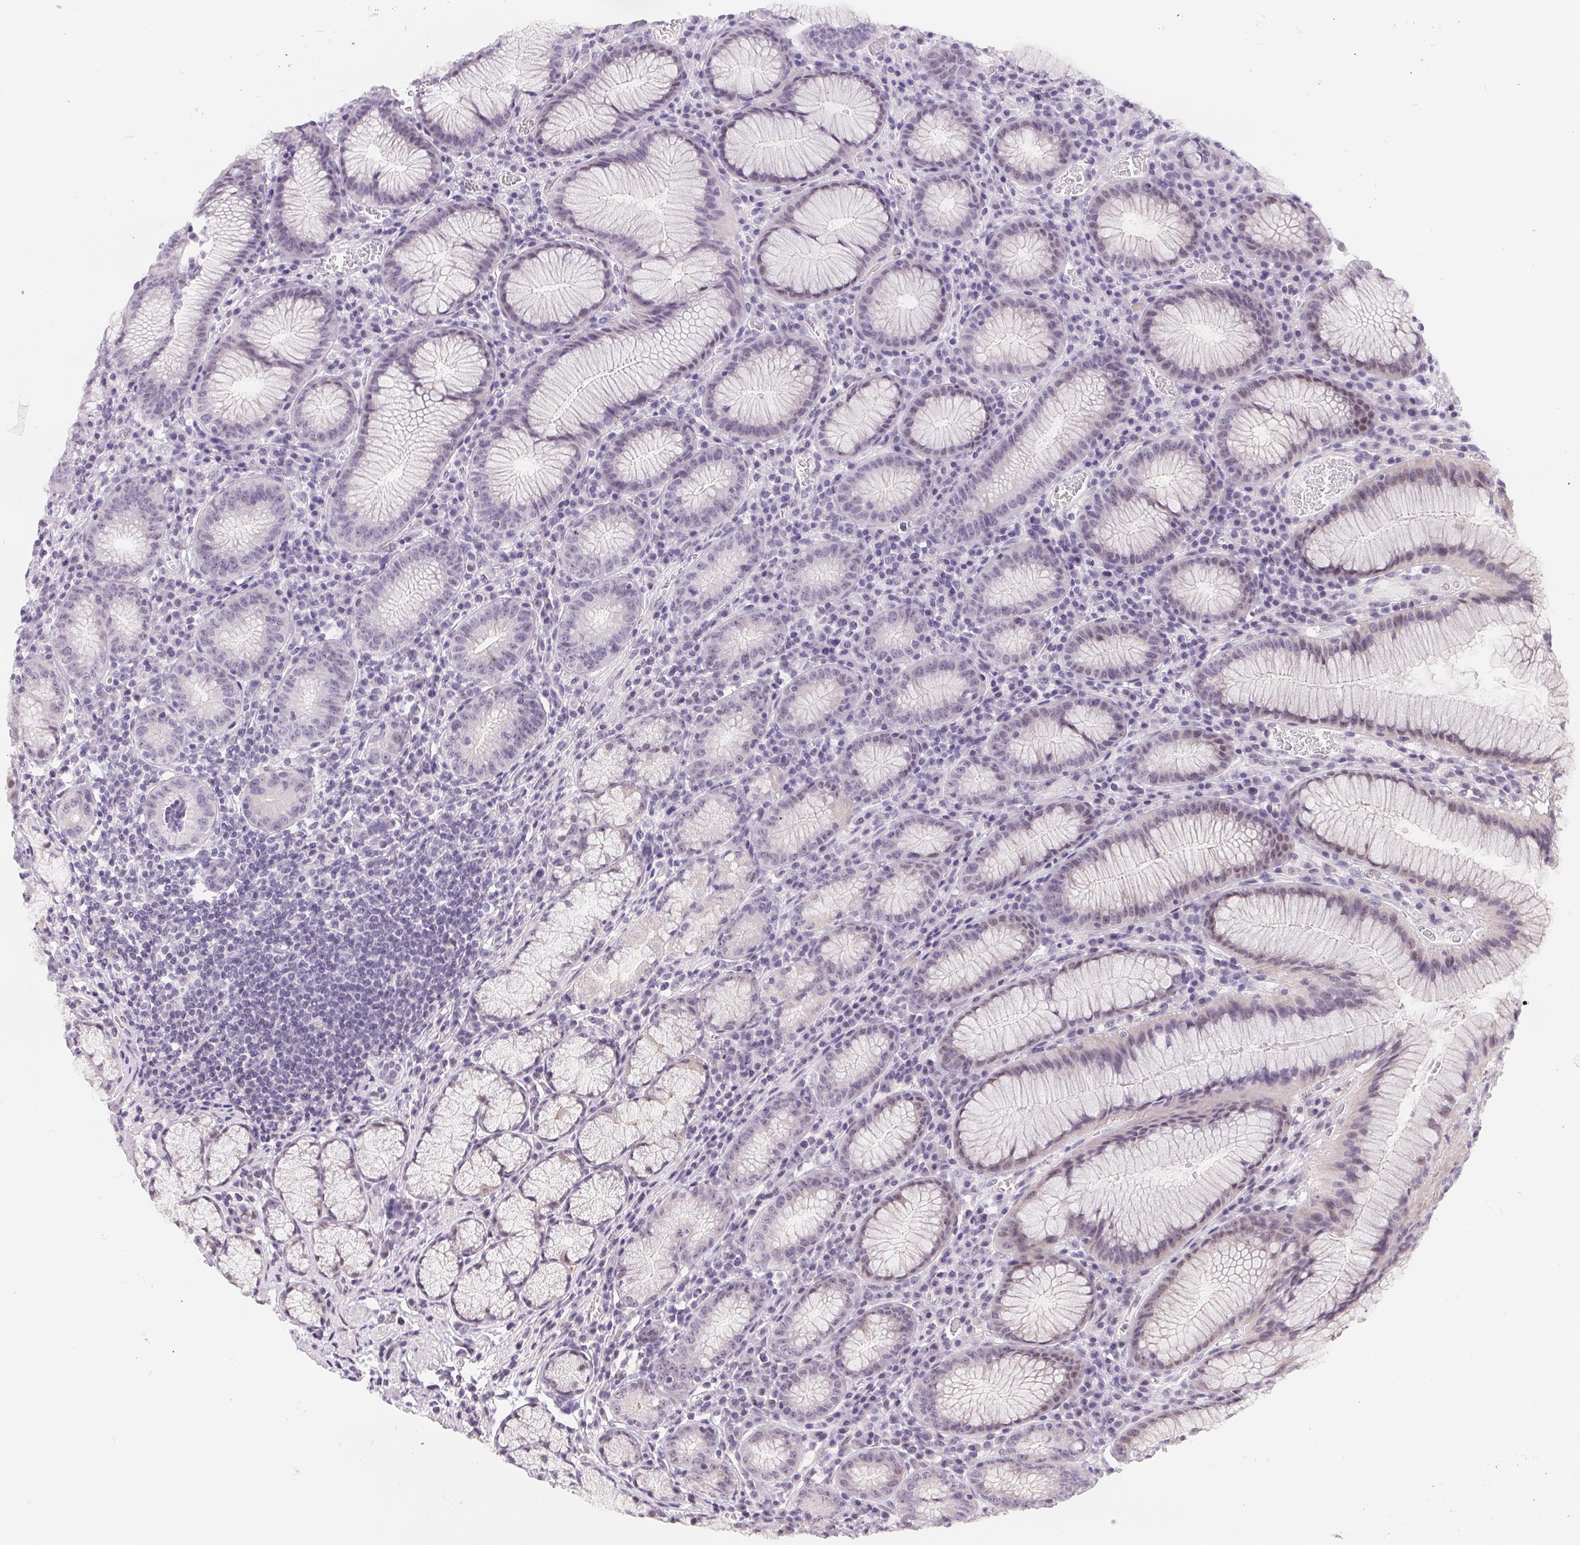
{"staining": {"intensity": "negative", "quantity": "none", "location": "none"}, "tissue": "stomach", "cell_type": "Glandular cells", "image_type": "normal", "snomed": [{"axis": "morphology", "description": "Normal tissue, NOS"}, {"axis": "topography", "description": "Stomach"}], "caption": "There is no significant positivity in glandular cells of stomach. The staining was performed using DAB to visualize the protein expression in brown, while the nuclei were stained in blue with hematoxylin (Magnification: 20x).", "gene": "LCA5L", "patient": {"sex": "male", "age": 55}}